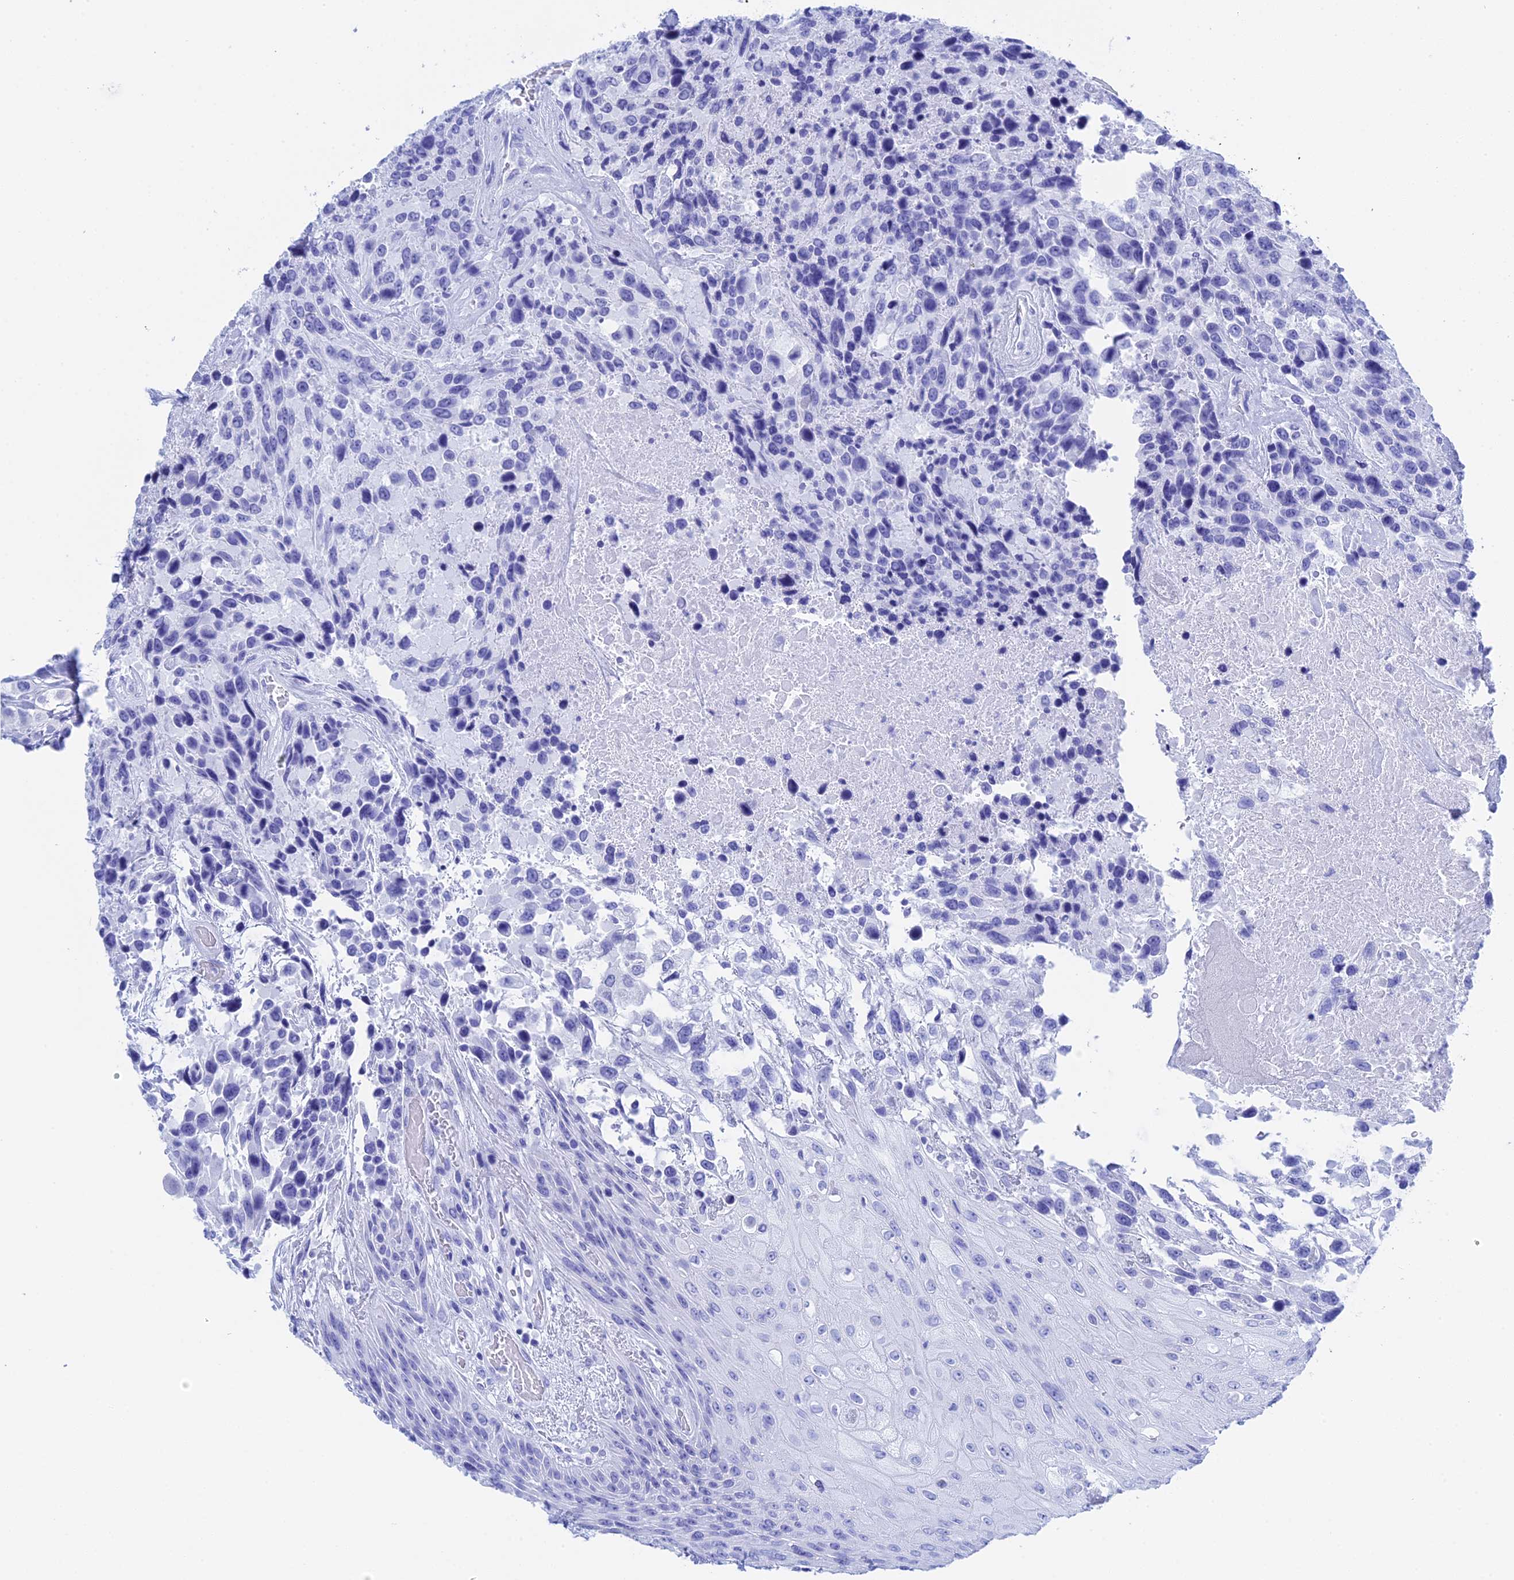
{"staining": {"intensity": "negative", "quantity": "none", "location": "none"}, "tissue": "urothelial cancer", "cell_type": "Tumor cells", "image_type": "cancer", "snomed": [{"axis": "morphology", "description": "Urothelial carcinoma, High grade"}, {"axis": "topography", "description": "Urinary bladder"}], "caption": "DAB (3,3'-diaminobenzidine) immunohistochemical staining of human urothelial carcinoma (high-grade) exhibits no significant positivity in tumor cells.", "gene": "TEX101", "patient": {"sex": "female", "age": 70}}